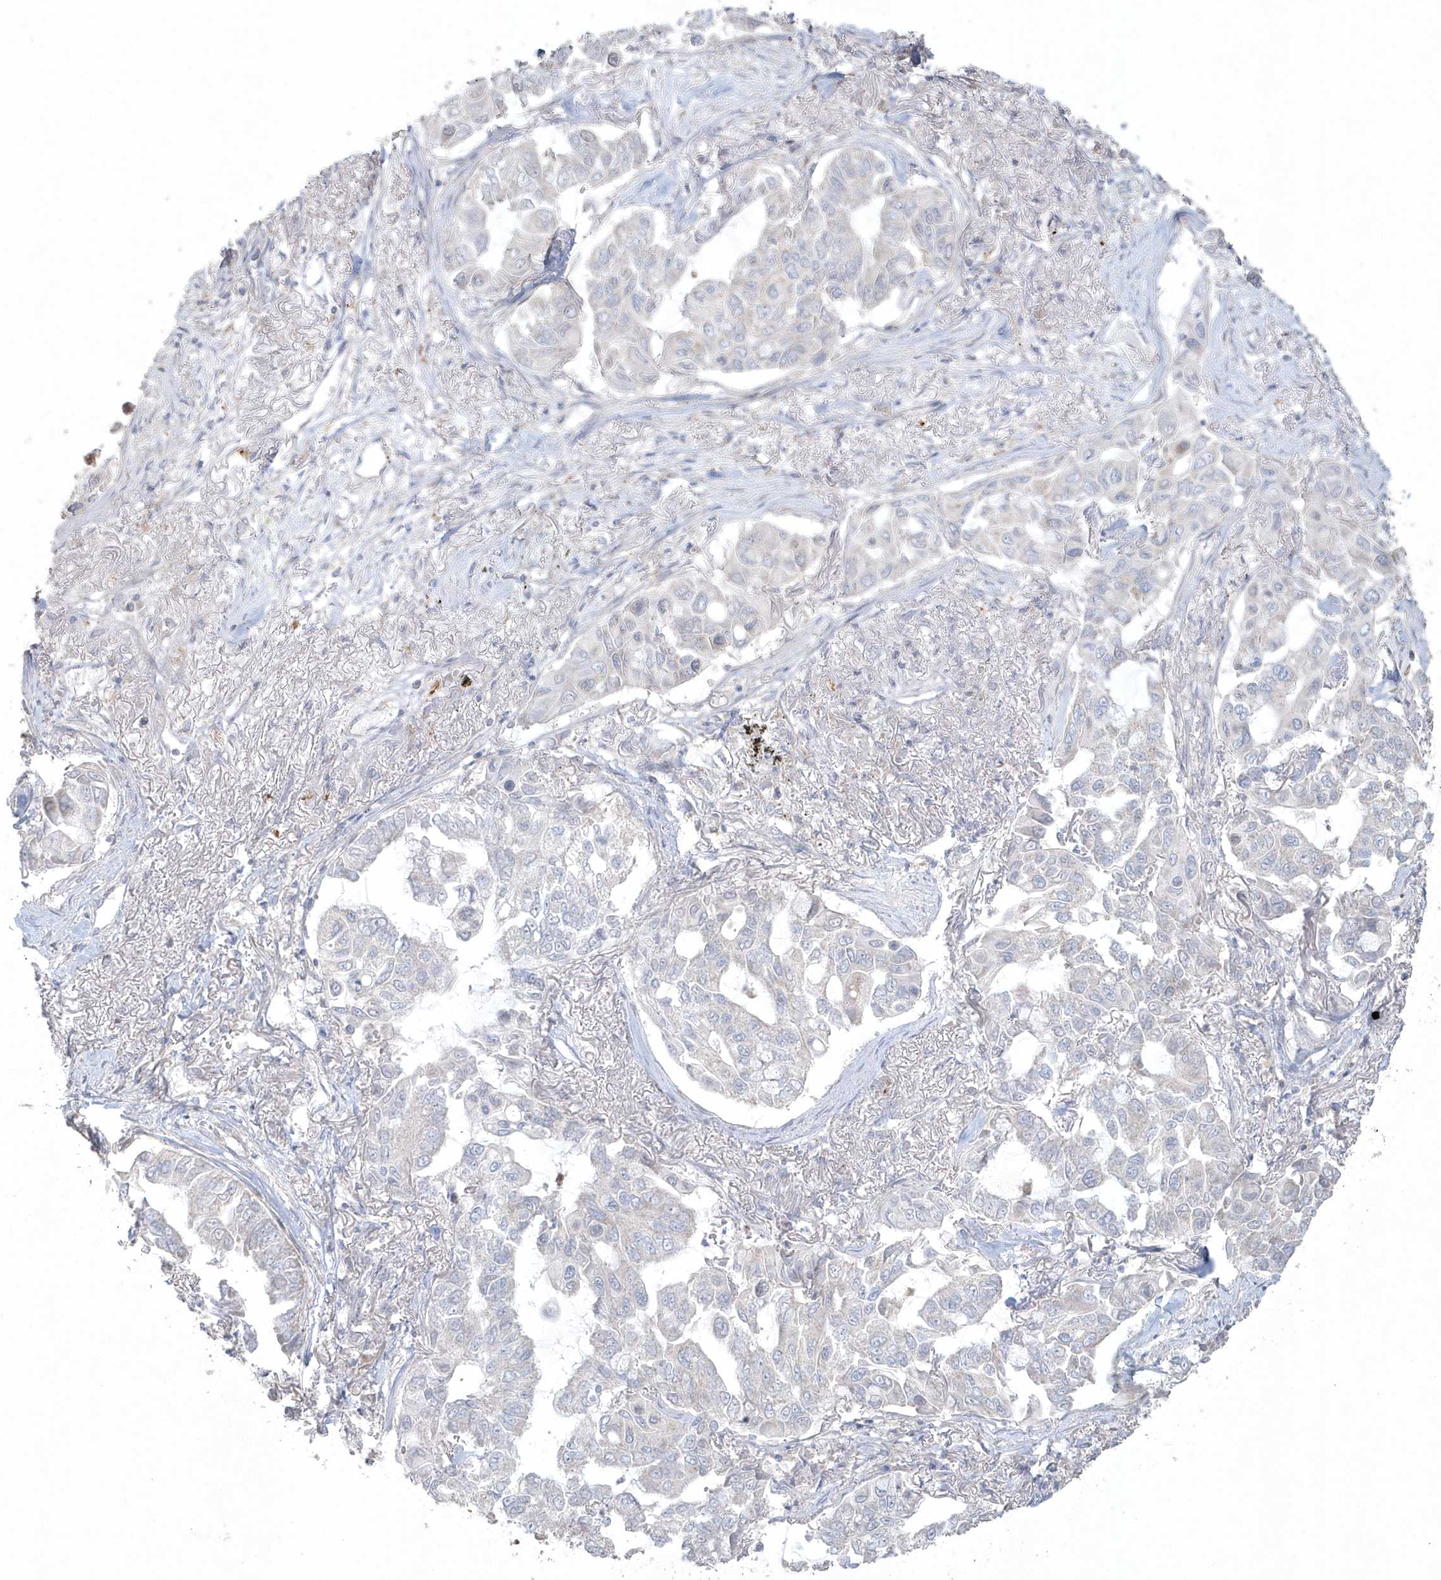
{"staining": {"intensity": "negative", "quantity": "none", "location": "none"}, "tissue": "lung cancer", "cell_type": "Tumor cells", "image_type": "cancer", "snomed": [{"axis": "morphology", "description": "Adenocarcinoma, NOS"}, {"axis": "topography", "description": "Lung"}], "caption": "This is a photomicrograph of immunohistochemistry staining of adenocarcinoma (lung), which shows no staining in tumor cells.", "gene": "BLTP3A", "patient": {"sex": "male", "age": 64}}